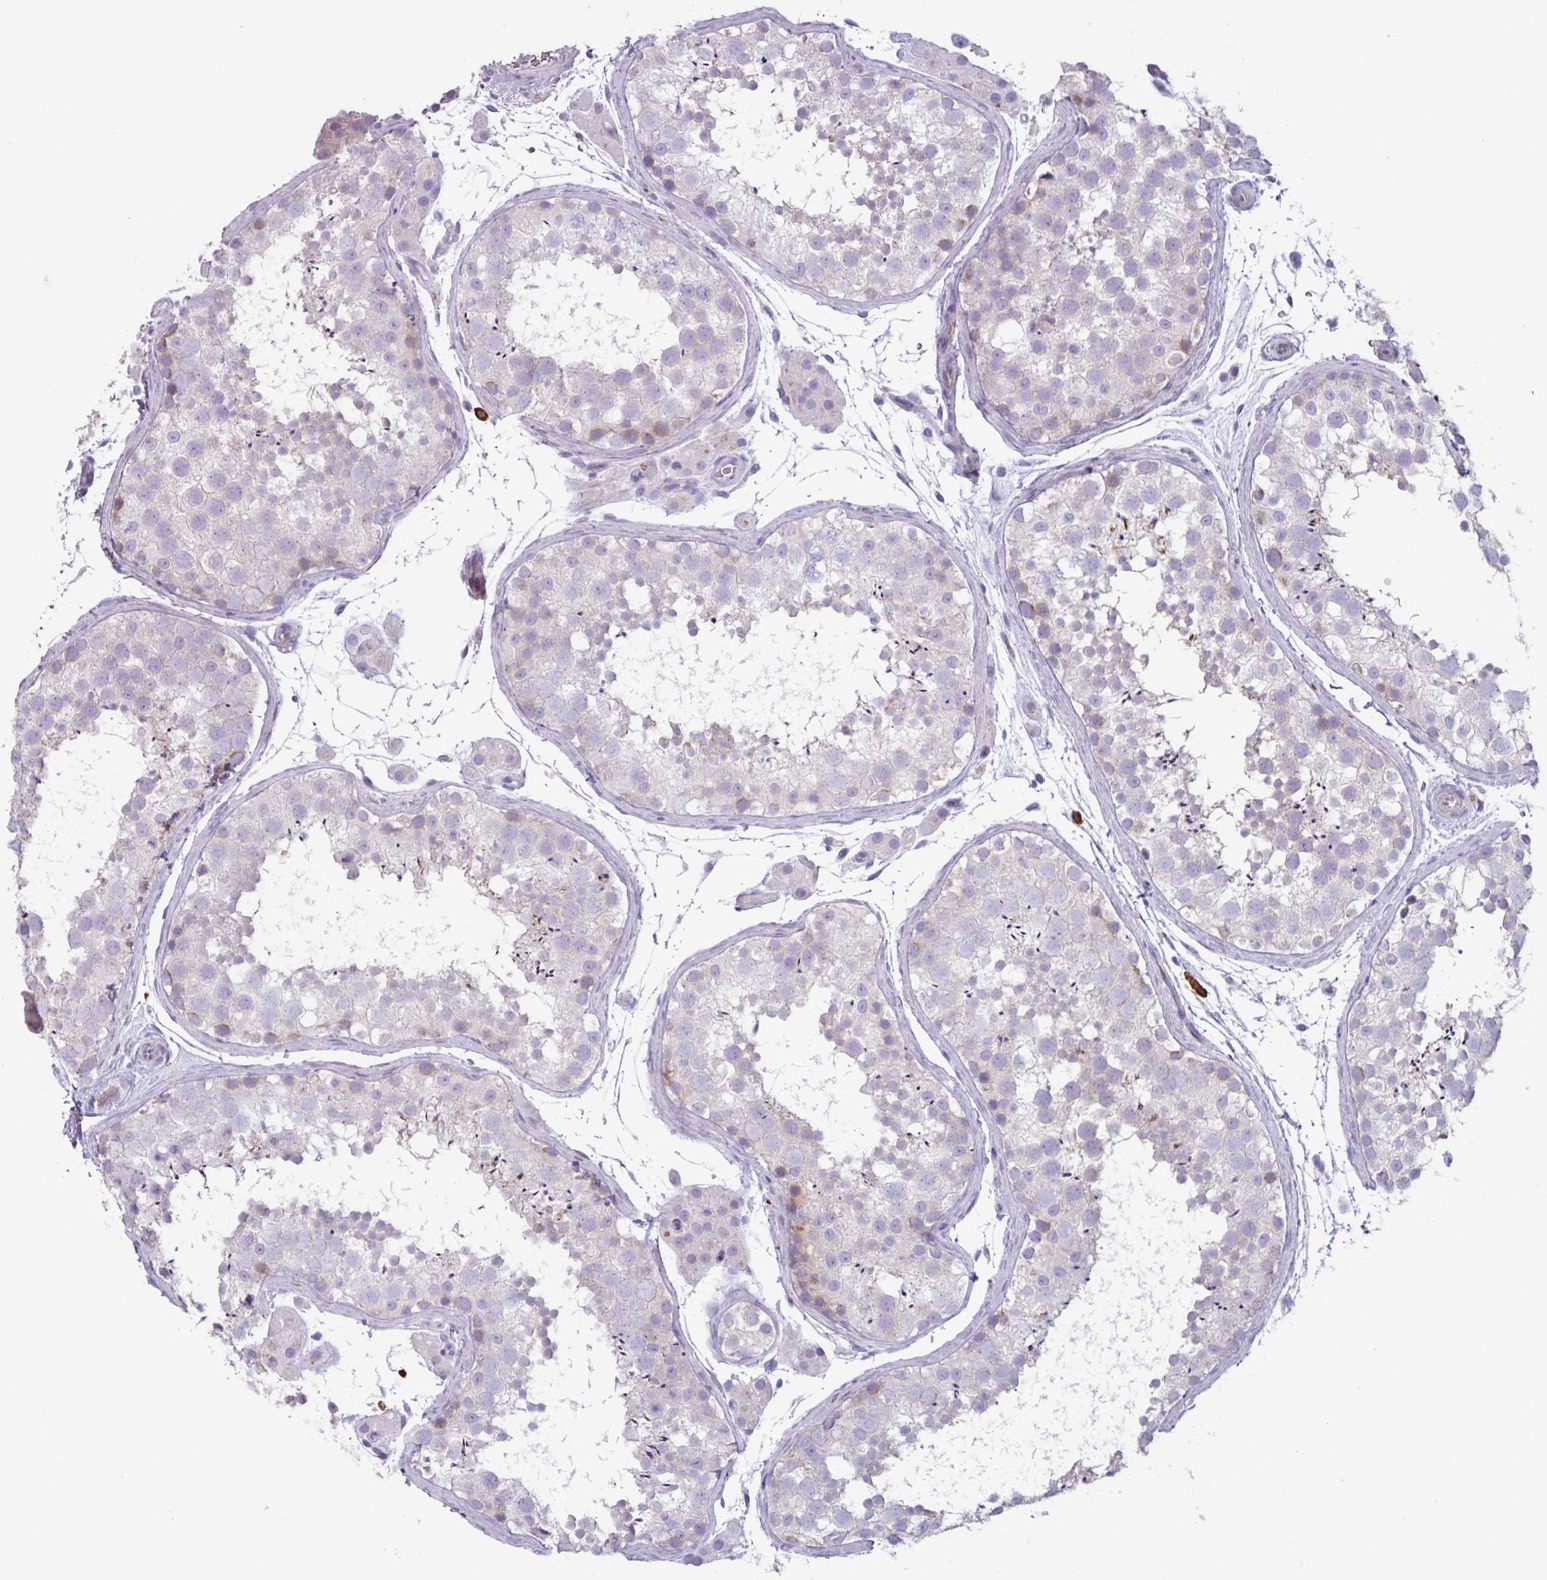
{"staining": {"intensity": "weak", "quantity": "<25%", "location": "cytoplasmic/membranous"}, "tissue": "testis", "cell_type": "Cells in seminiferous ducts", "image_type": "normal", "snomed": [{"axis": "morphology", "description": "Normal tissue, NOS"}, {"axis": "topography", "description": "Testis"}], "caption": "The micrograph reveals no significant staining in cells in seminiferous ducts of testis. Nuclei are stained in blue.", "gene": "ADGRE1", "patient": {"sex": "male", "age": 41}}